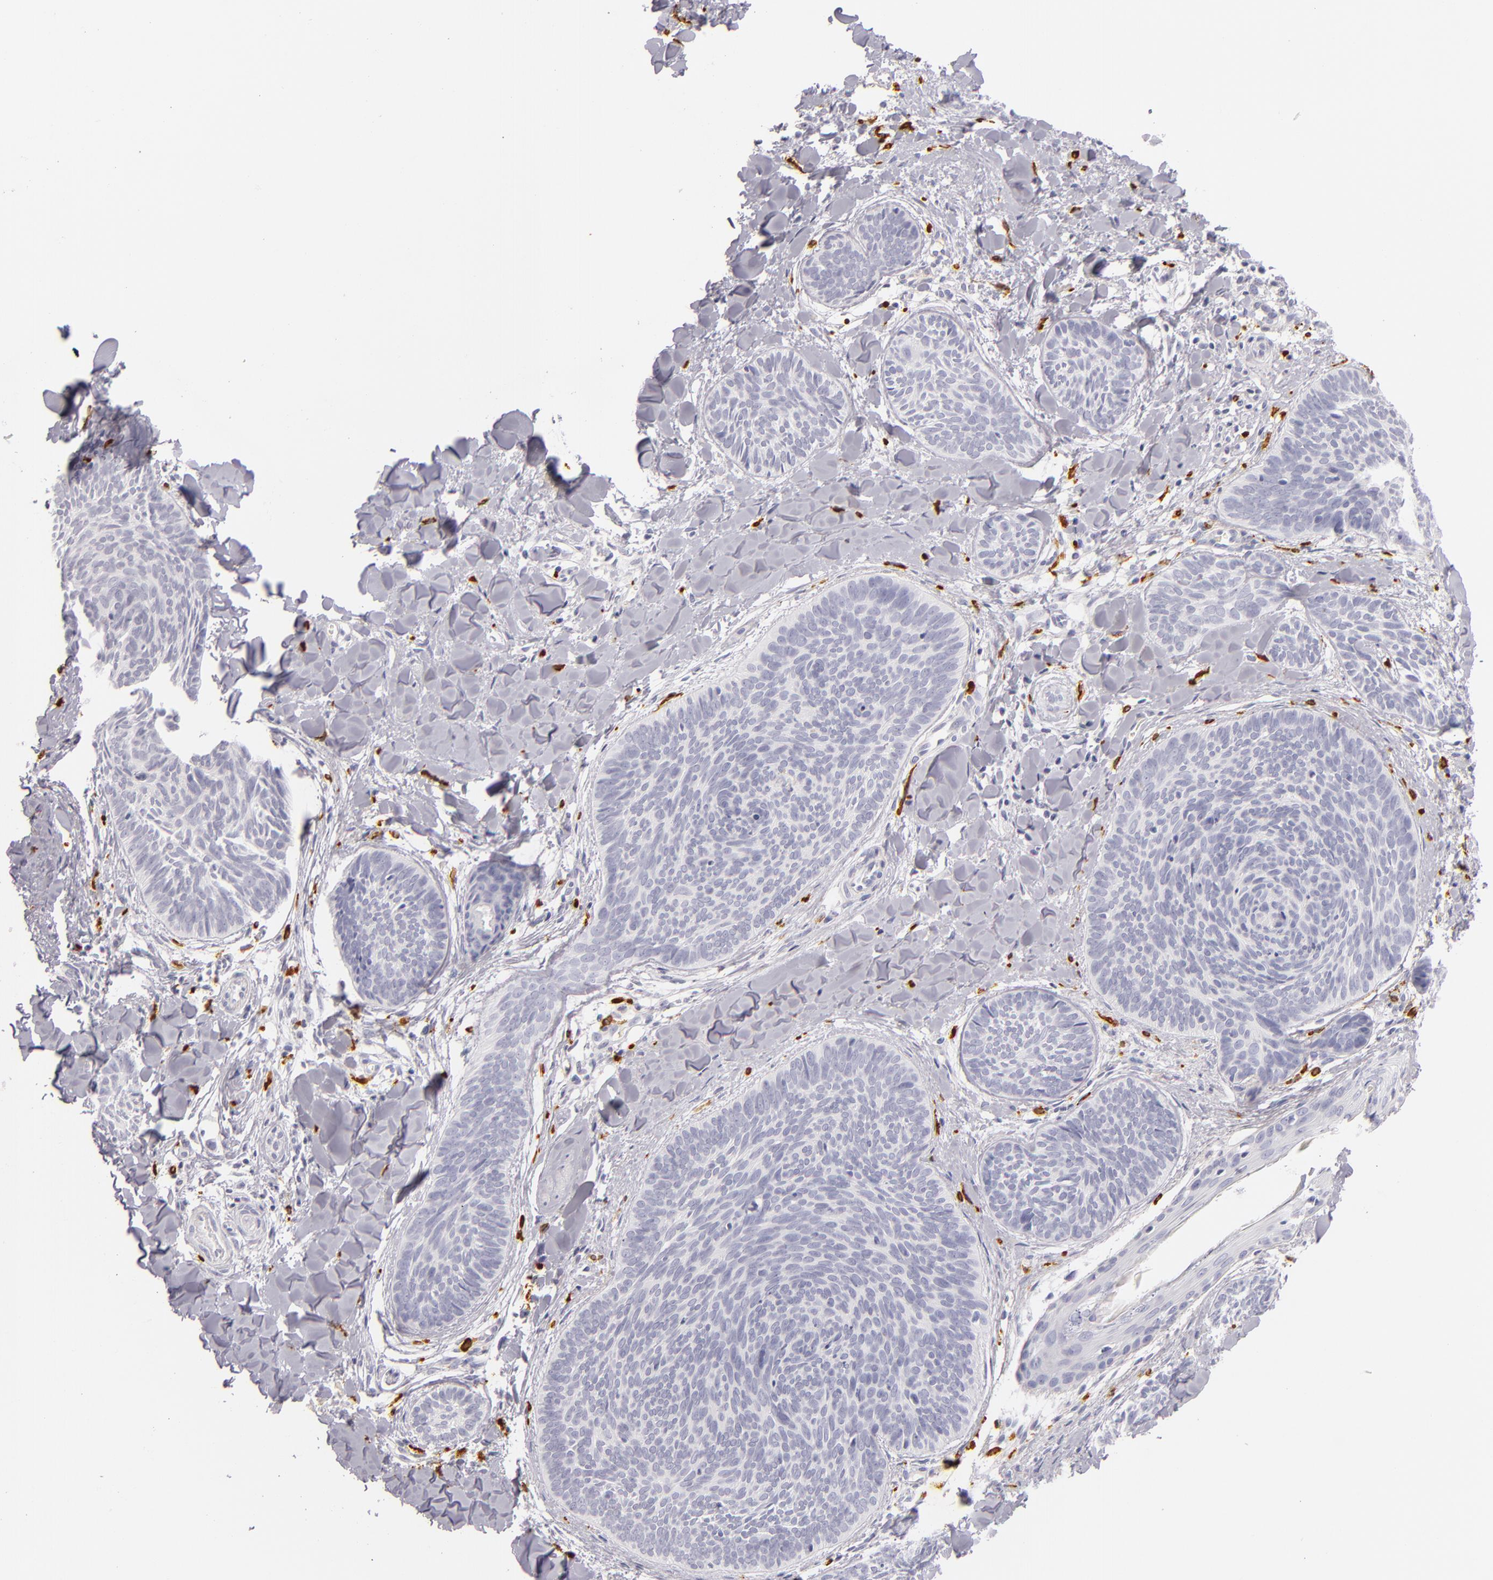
{"staining": {"intensity": "negative", "quantity": "none", "location": "none"}, "tissue": "skin cancer", "cell_type": "Tumor cells", "image_type": "cancer", "snomed": [{"axis": "morphology", "description": "Basal cell carcinoma"}, {"axis": "topography", "description": "Skin"}], "caption": "Skin cancer stained for a protein using IHC shows no staining tumor cells.", "gene": "TPSD1", "patient": {"sex": "female", "age": 81}}